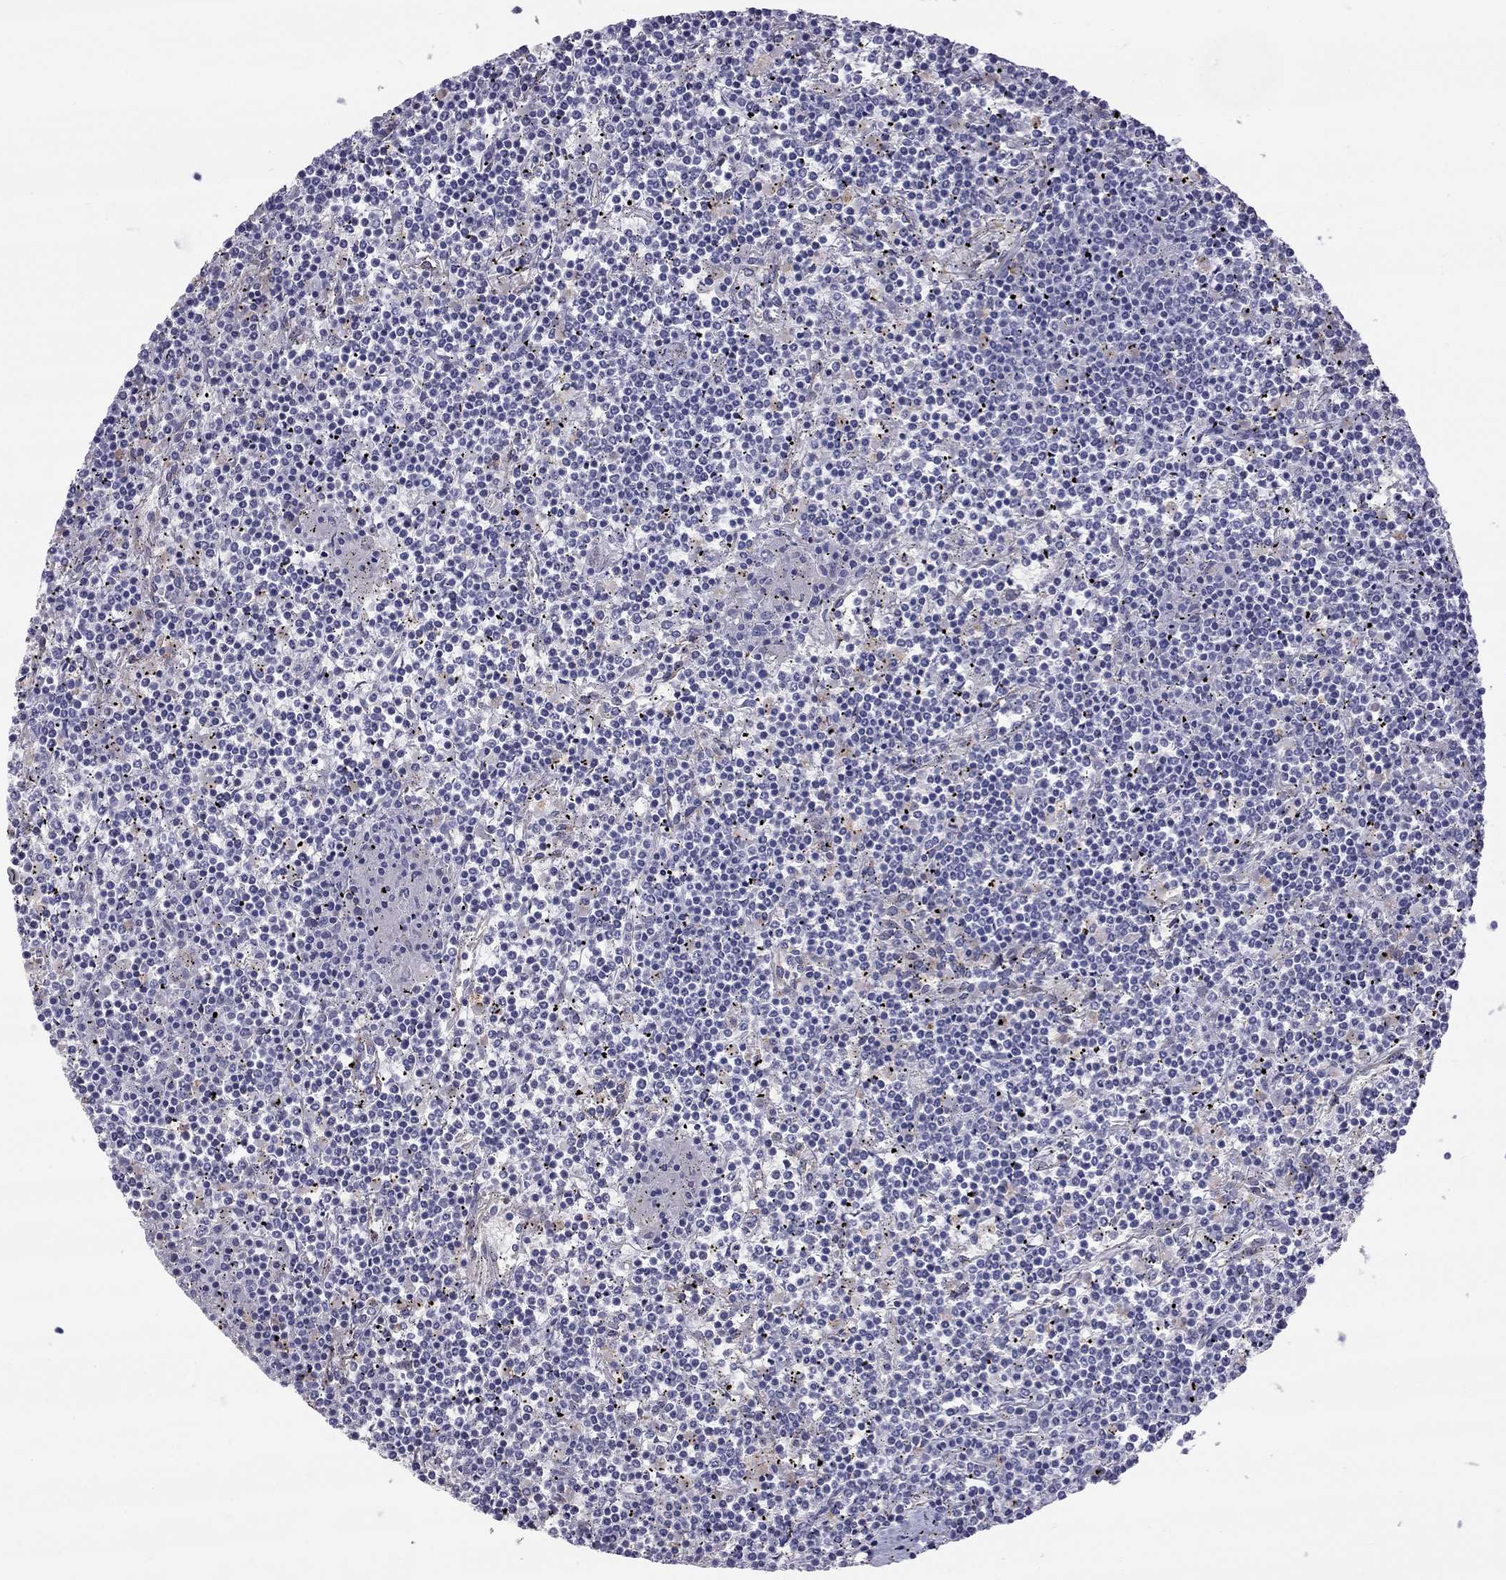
{"staining": {"intensity": "negative", "quantity": "none", "location": "none"}, "tissue": "lymphoma", "cell_type": "Tumor cells", "image_type": "cancer", "snomed": [{"axis": "morphology", "description": "Malignant lymphoma, non-Hodgkin's type, Low grade"}, {"axis": "topography", "description": "Spleen"}], "caption": "Immunohistochemical staining of low-grade malignant lymphoma, non-Hodgkin's type exhibits no significant expression in tumor cells.", "gene": "TDRD6", "patient": {"sex": "female", "age": 19}}